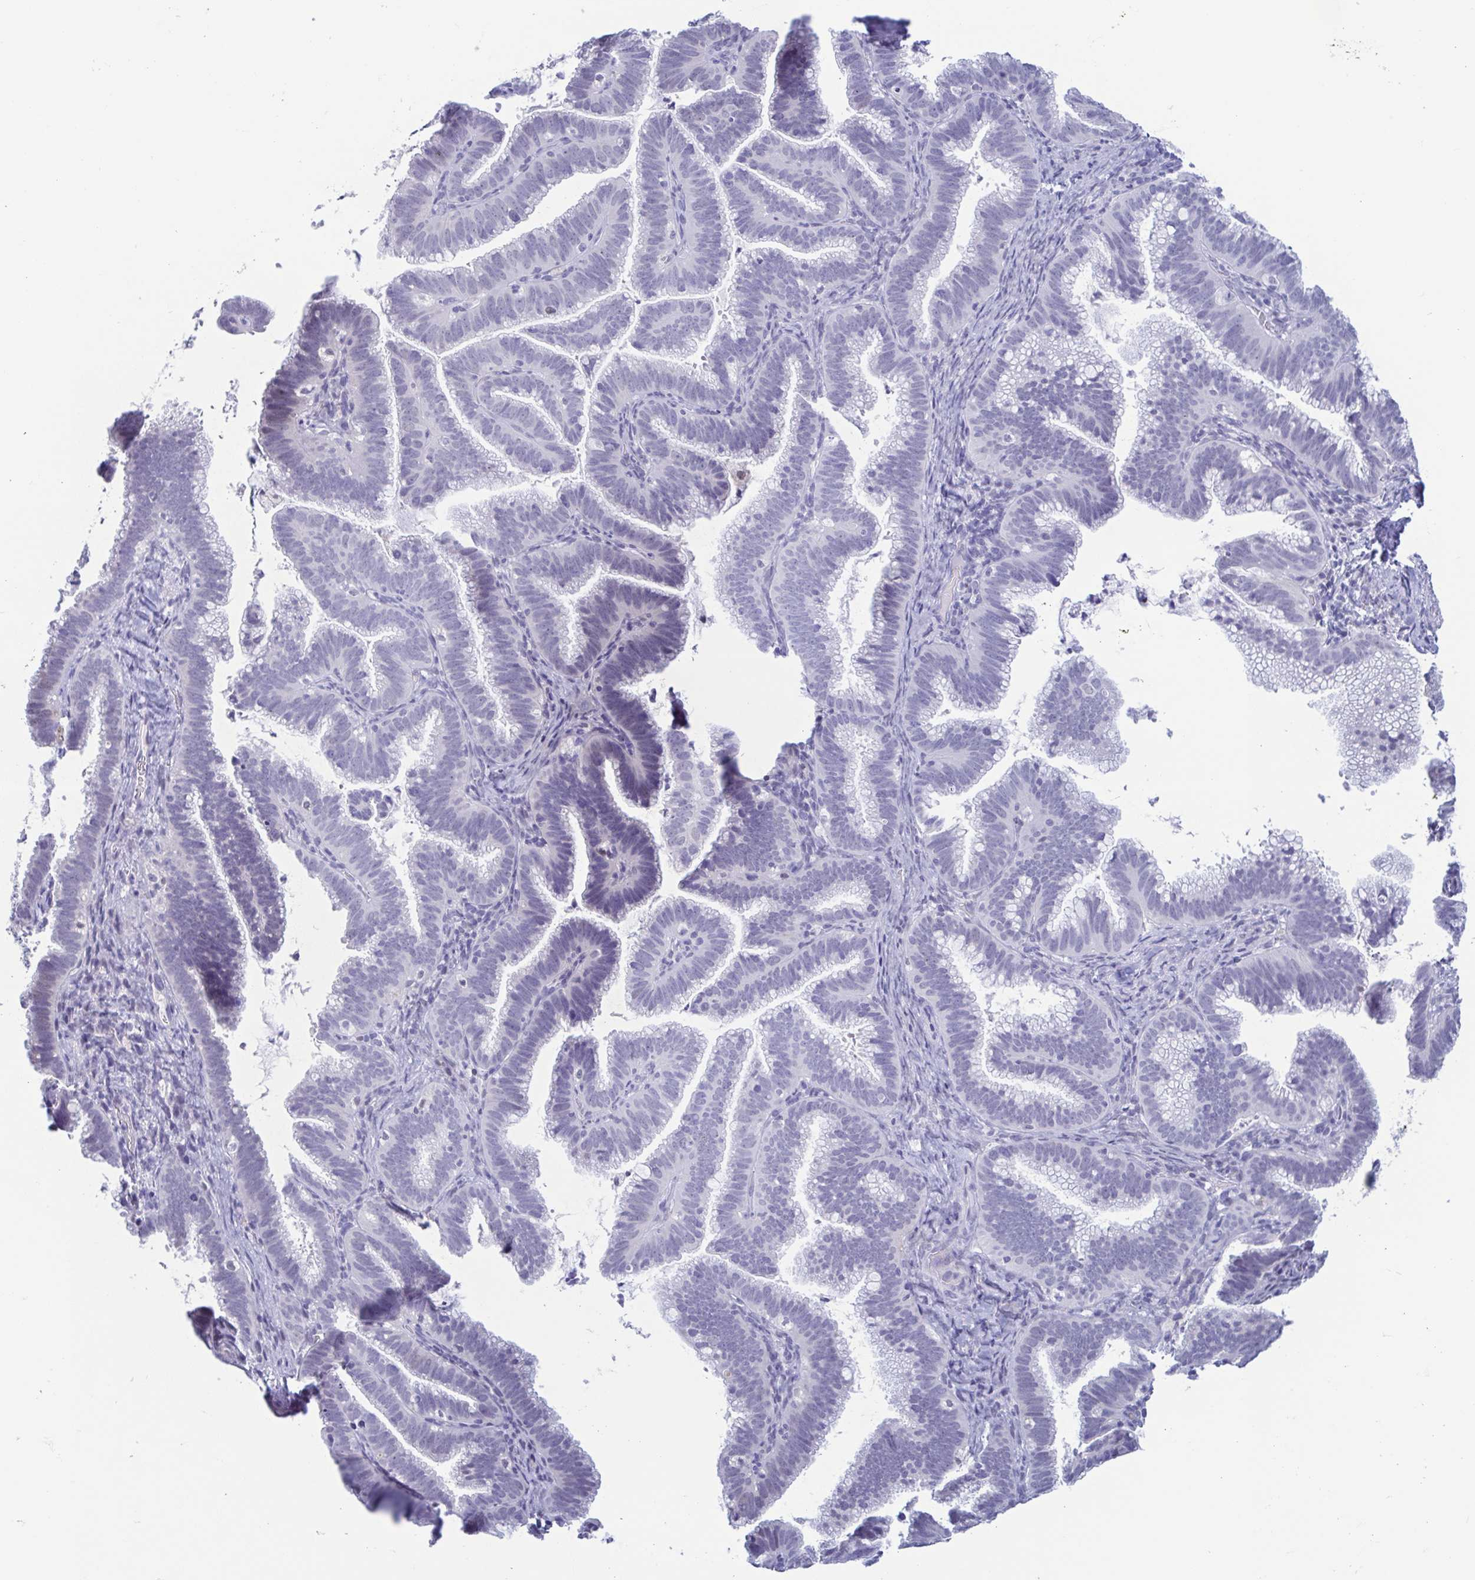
{"staining": {"intensity": "negative", "quantity": "none", "location": "none"}, "tissue": "cervical cancer", "cell_type": "Tumor cells", "image_type": "cancer", "snomed": [{"axis": "morphology", "description": "Adenocarcinoma, NOS"}, {"axis": "topography", "description": "Cervix"}], "caption": "Protein analysis of cervical cancer (adenocarcinoma) exhibits no significant staining in tumor cells.", "gene": "PERM1", "patient": {"sex": "female", "age": 61}}